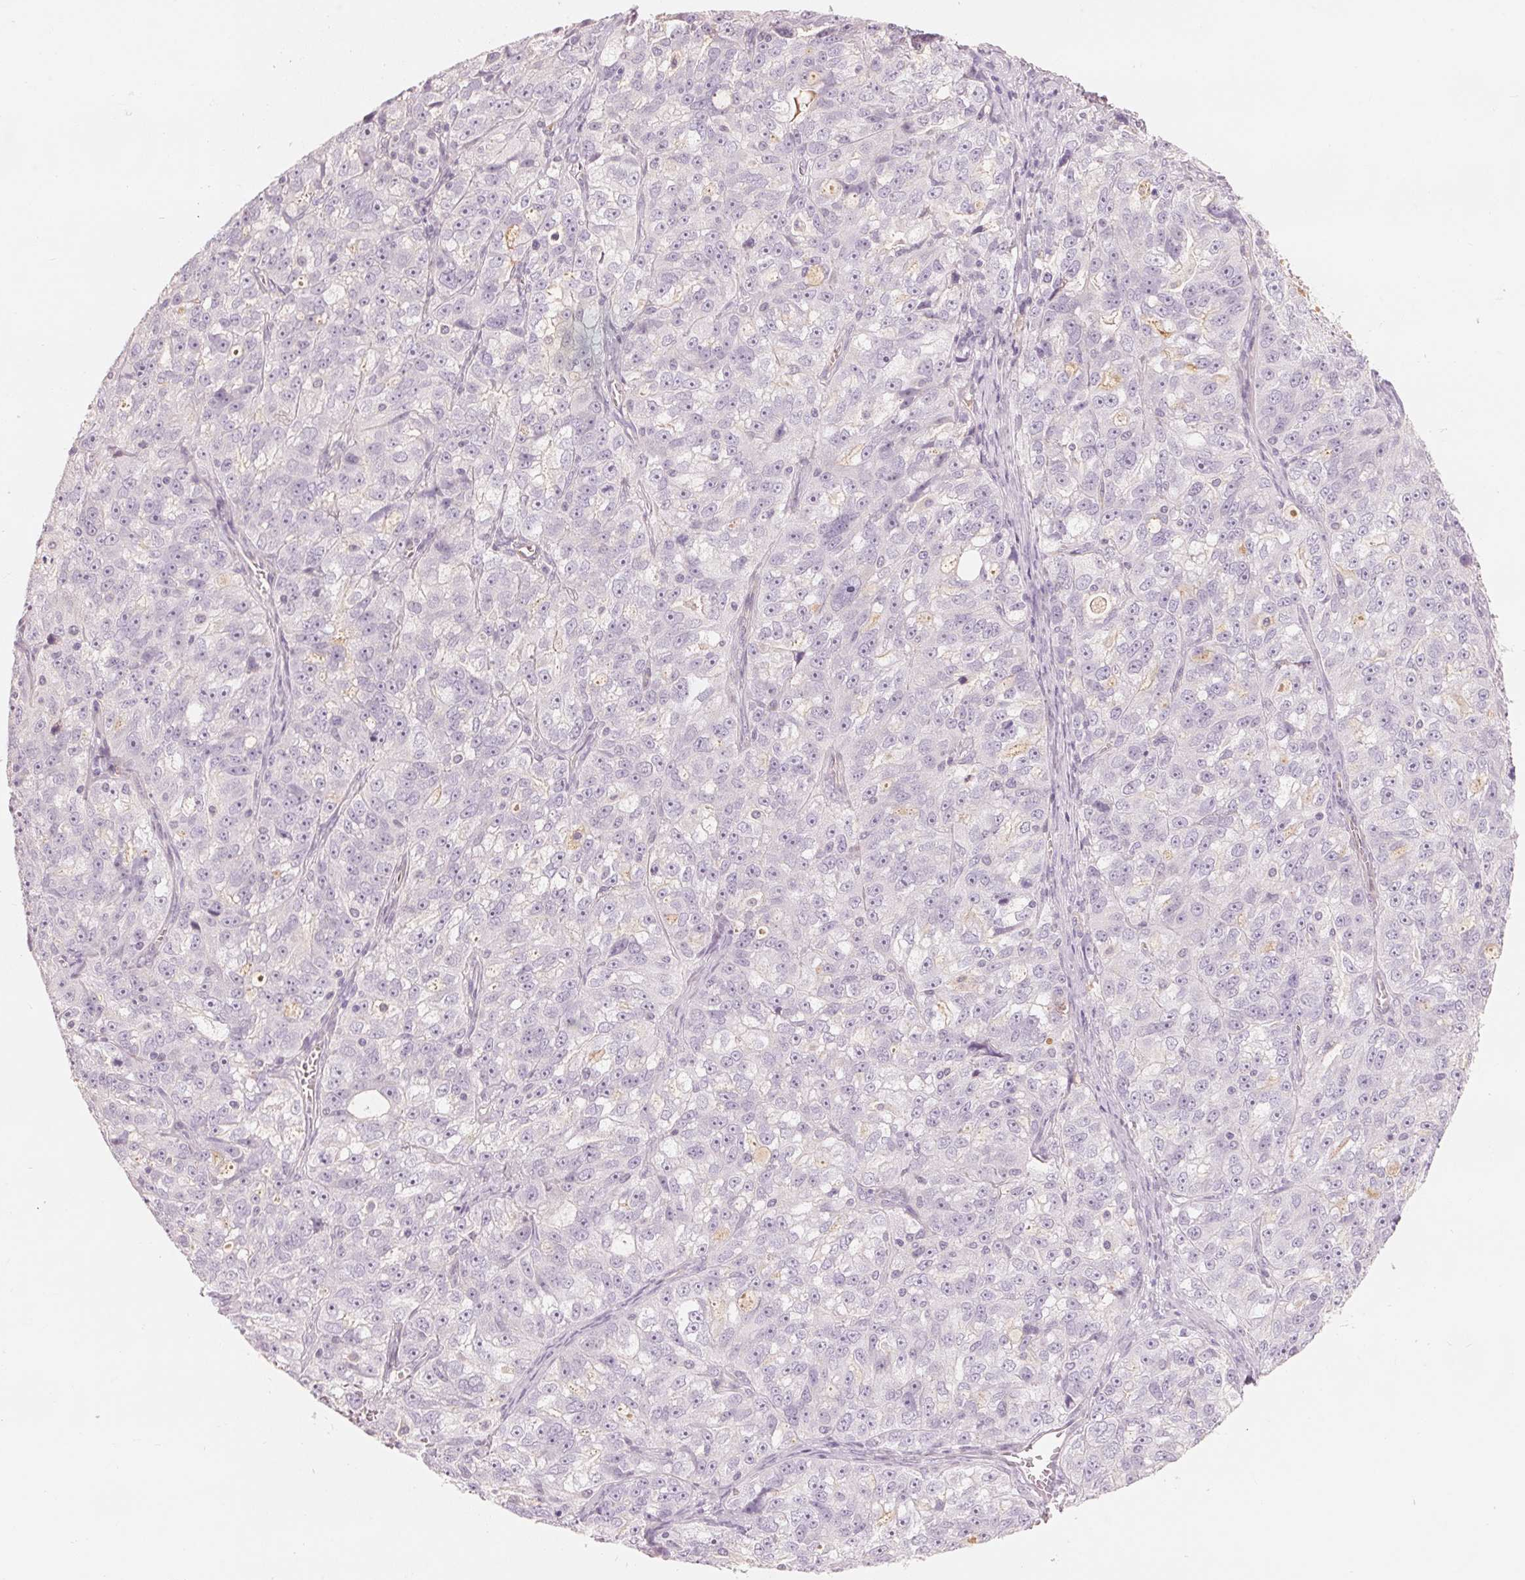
{"staining": {"intensity": "negative", "quantity": "none", "location": "none"}, "tissue": "ovarian cancer", "cell_type": "Tumor cells", "image_type": "cancer", "snomed": [{"axis": "morphology", "description": "Cystadenocarcinoma, serous, NOS"}, {"axis": "topography", "description": "Ovary"}], "caption": "This is an immunohistochemistry (IHC) image of ovarian cancer (serous cystadenocarcinoma). There is no staining in tumor cells.", "gene": "CFHR2", "patient": {"sex": "female", "age": 51}}